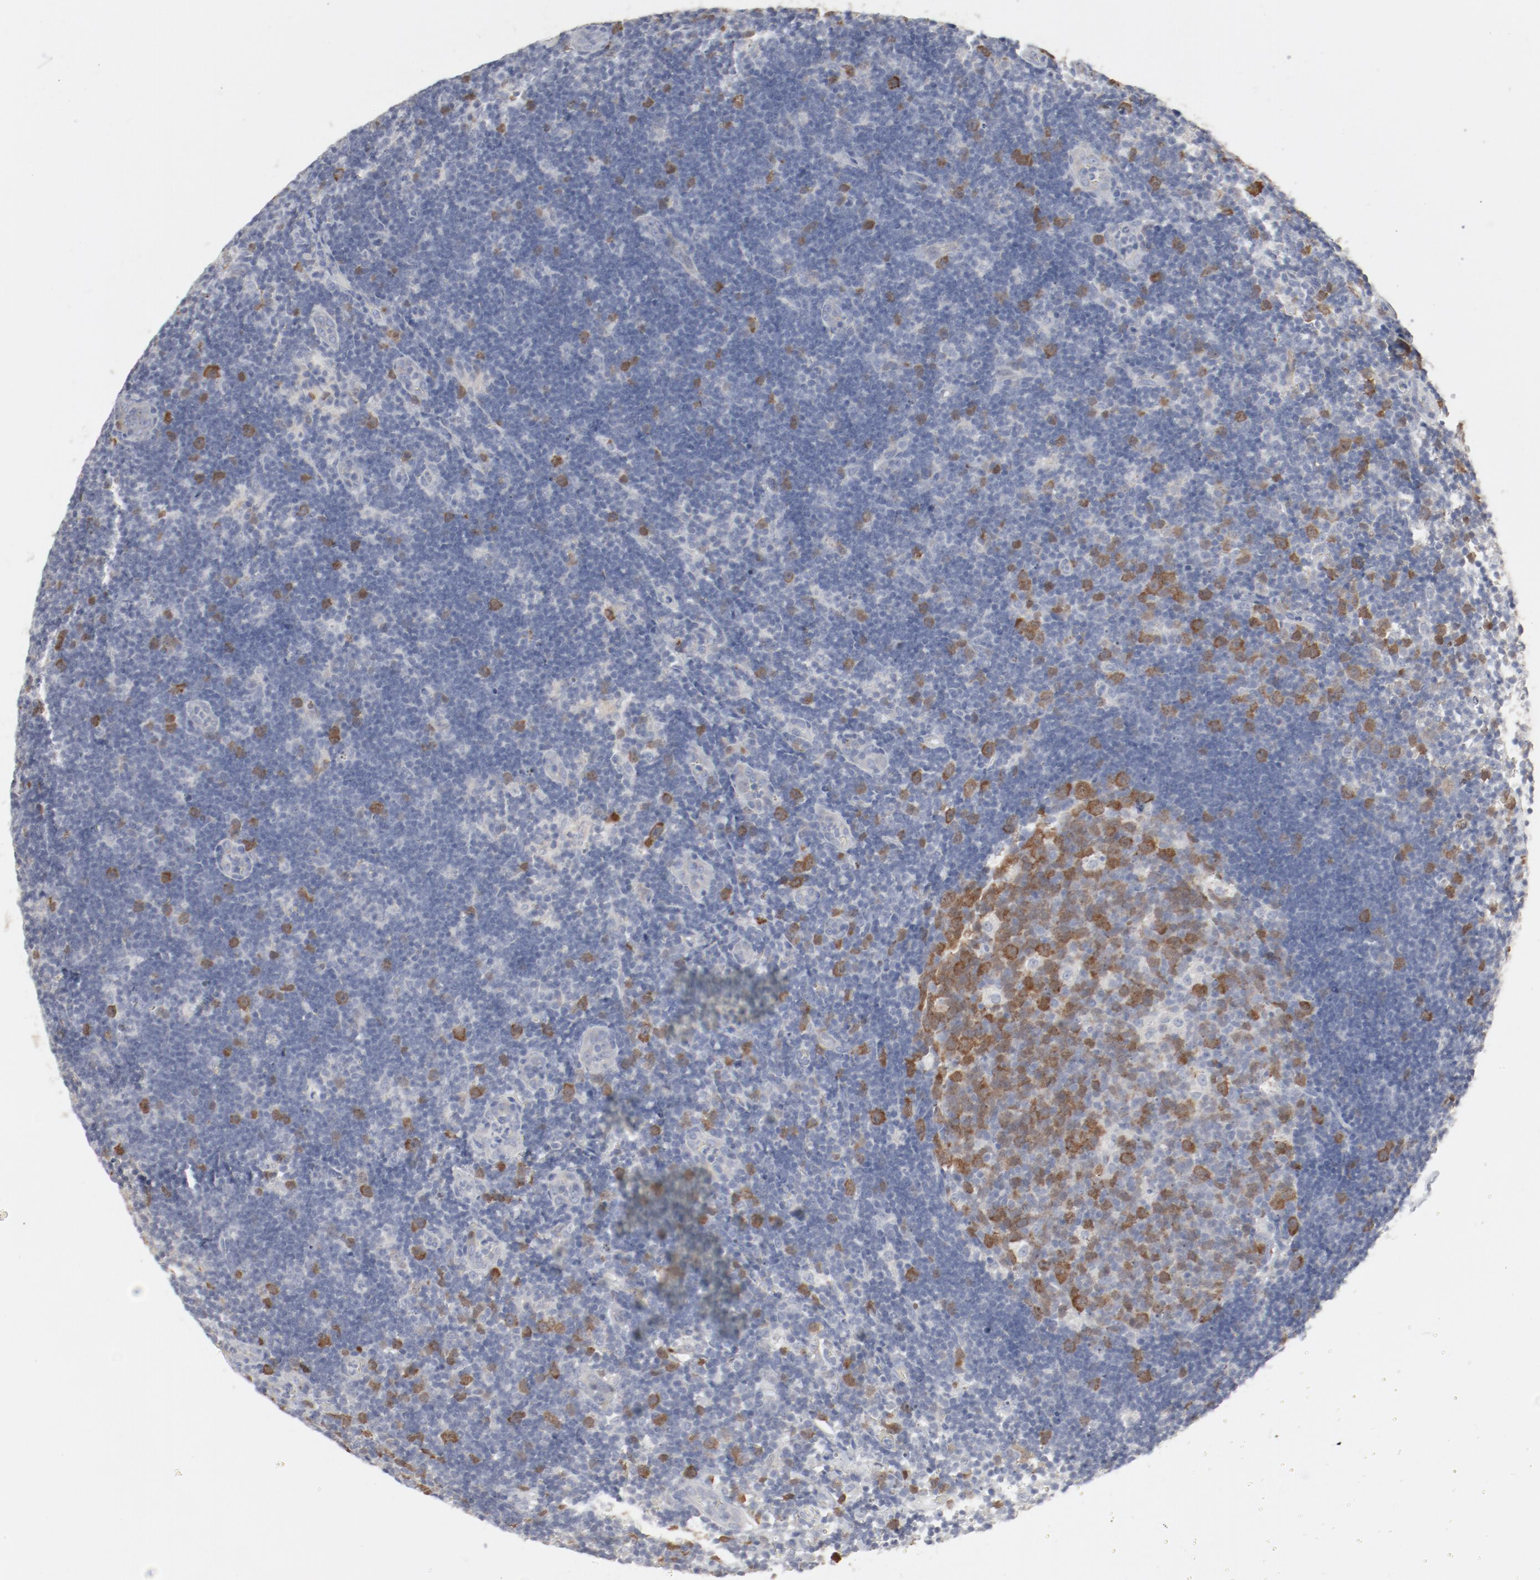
{"staining": {"intensity": "moderate", "quantity": ">75%", "location": "nuclear"}, "tissue": "lymph node", "cell_type": "Germinal center cells", "image_type": "normal", "snomed": [{"axis": "morphology", "description": "Normal tissue, NOS"}, {"axis": "morphology", "description": "Inflammation, NOS"}, {"axis": "topography", "description": "Lymph node"}, {"axis": "topography", "description": "Salivary gland"}], "caption": "Protein analysis of benign lymph node reveals moderate nuclear staining in approximately >75% of germinal center cells.", "gene": "CDK1", "patient": {"sex": "male", "age": 3}}